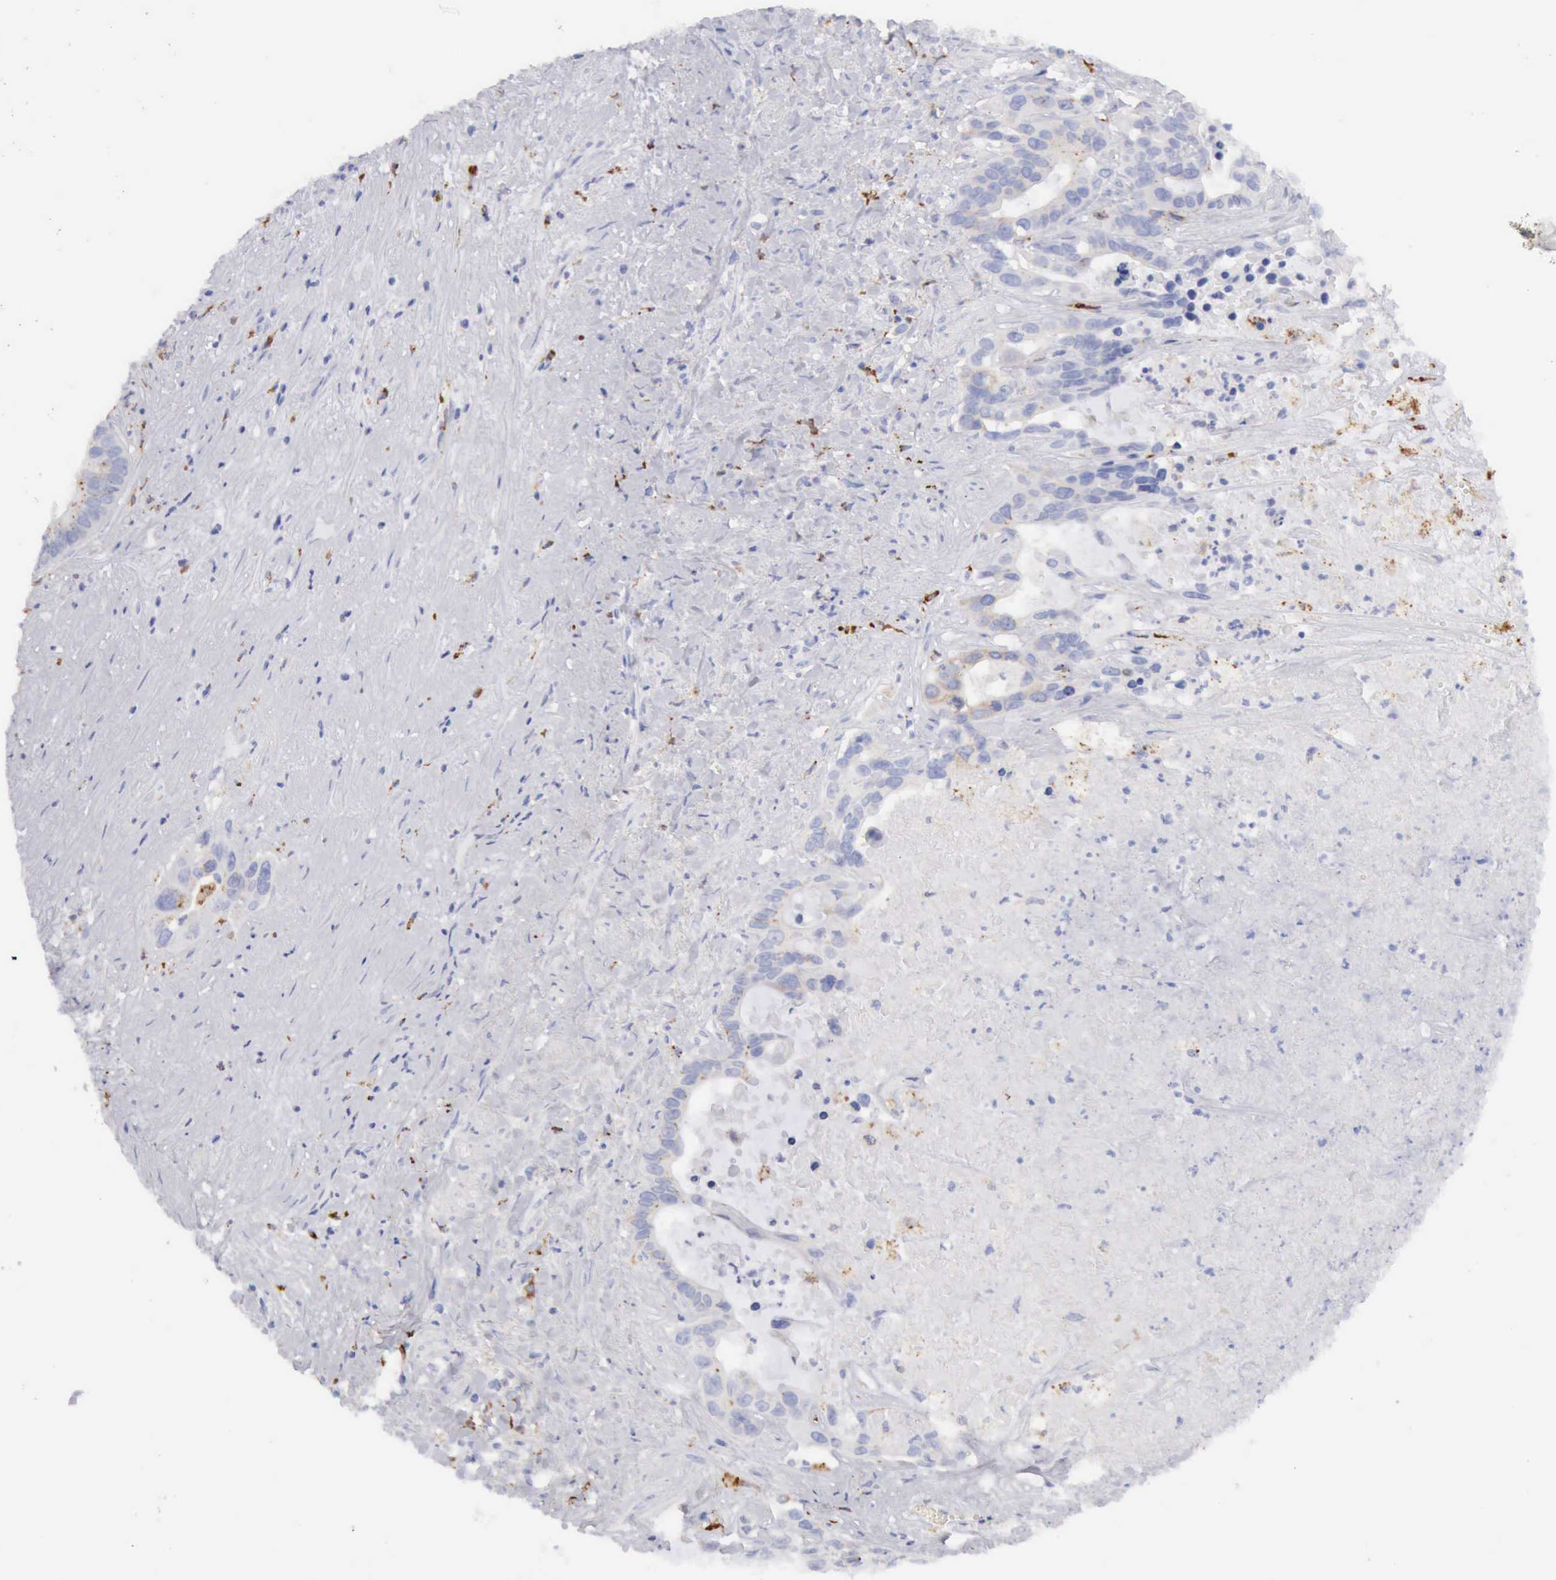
{"staining": {"intensity": "negative", "quantity": "none", "location": "none"}, "tissue": "liver cancer", "cell_type": "Tumor cells", "image_type": "cancer", "snomed": [{"axis": "morphology", "description": "Cholangiocarcinoma"}, {"axis": "topography", "description": "Liver"}], "caption": "Tumor cells show no significant protein staining in liver cholangiocarcinoma.", "gene": "CTSS", "patient": {"sex": "female", "age": 65}}